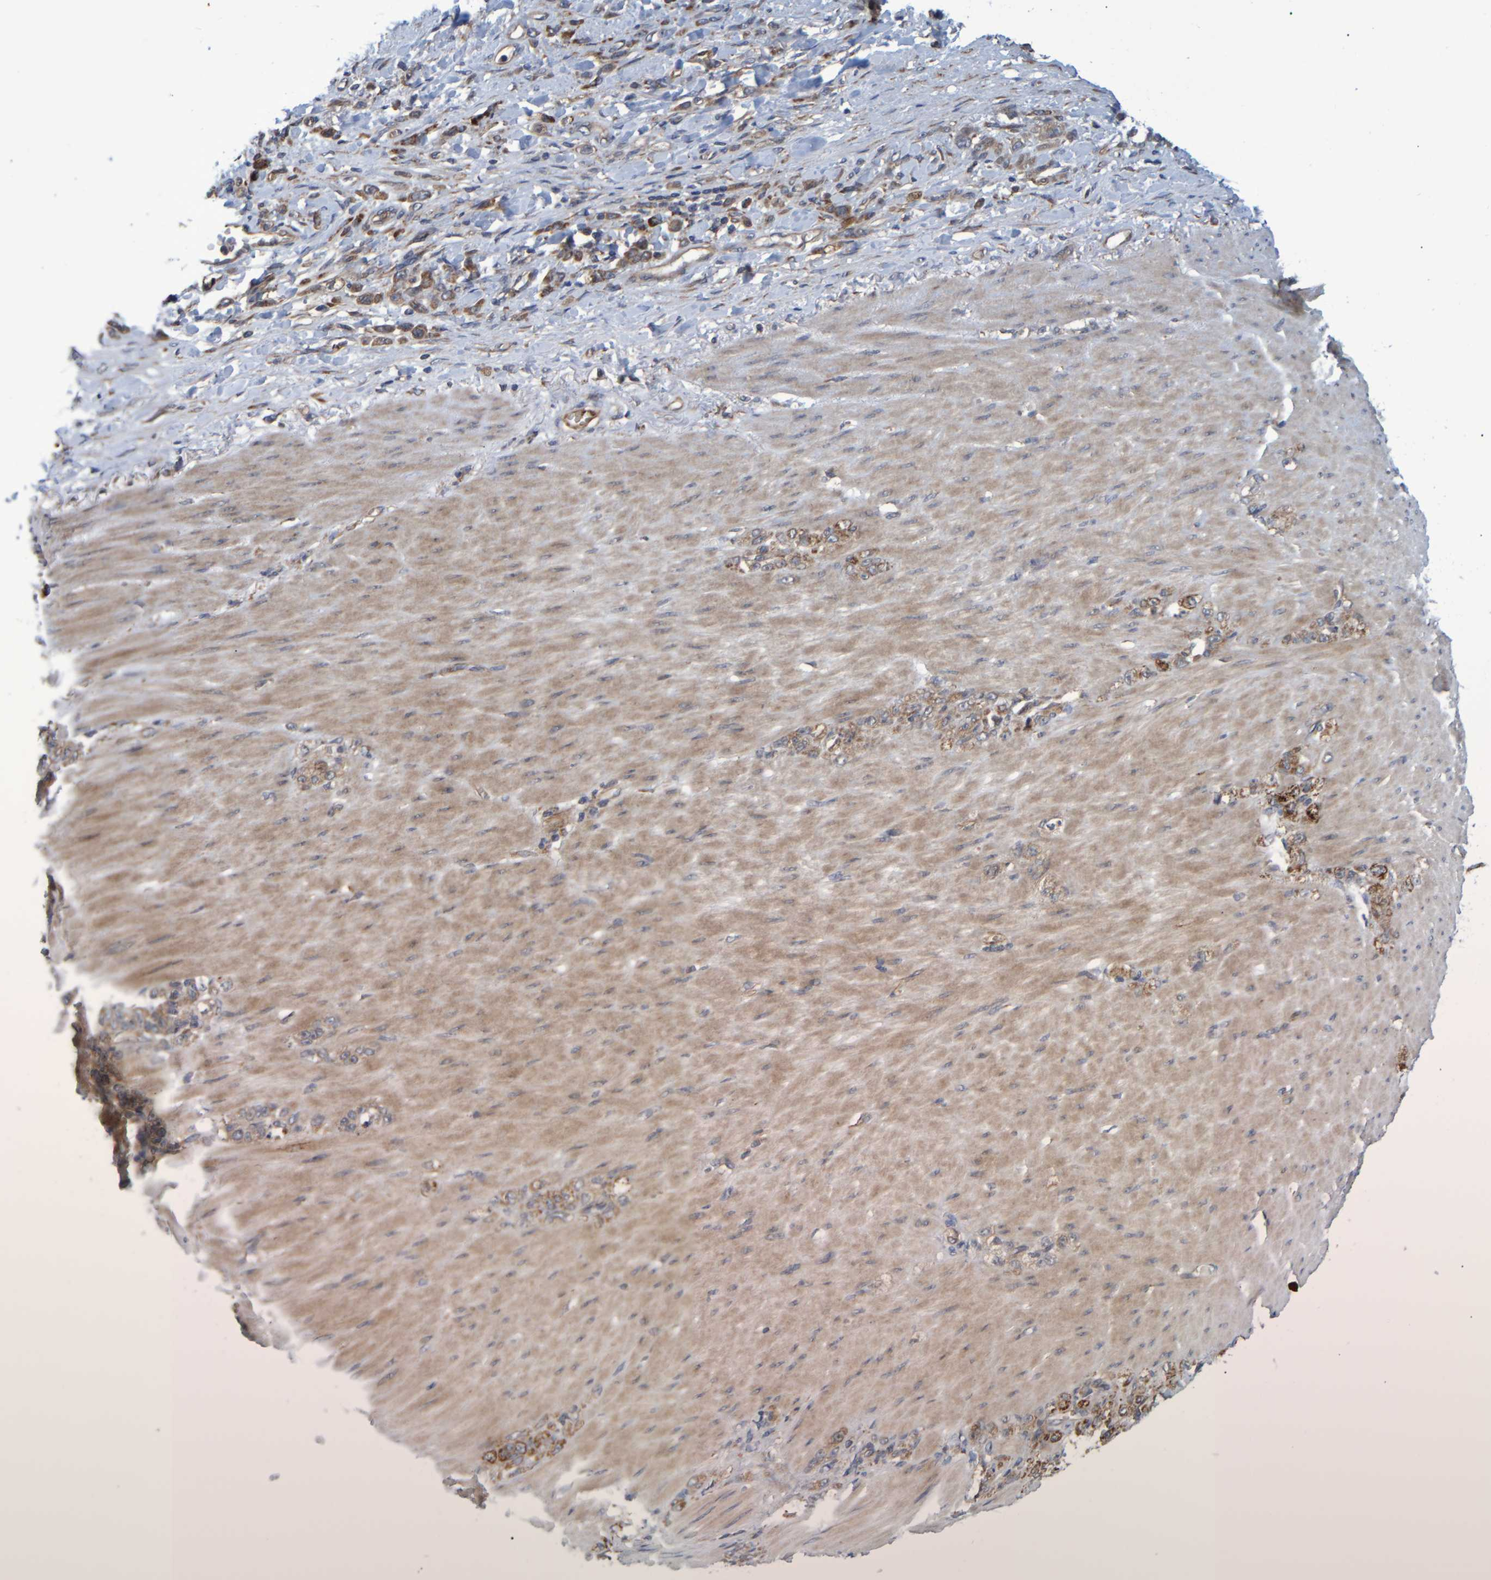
{"staining": {"intensity": "moderate", "quantity": ">75%", "location": "cytoplasmic/membranous"}, "tissue": "stomach cancer", "cell_type": "Tumor cells", "image_type": "cancer", "snomed": [{"axis": "morphology", "description": "Normal tissue, NOS"}, {"axis": "morphology", "description": "Adenocarcinoma, NOS"}, {"axis": "topography", "description": "Stomach"}], "caption": "The immunohistochemical stain shows moderate cytoplasmic/membranous positivity in tumor cells of stomach cancer (adenocarcinoma) tissue.", "gene": "SPAG5", "patient": {"sex": "male", "age": 82}}